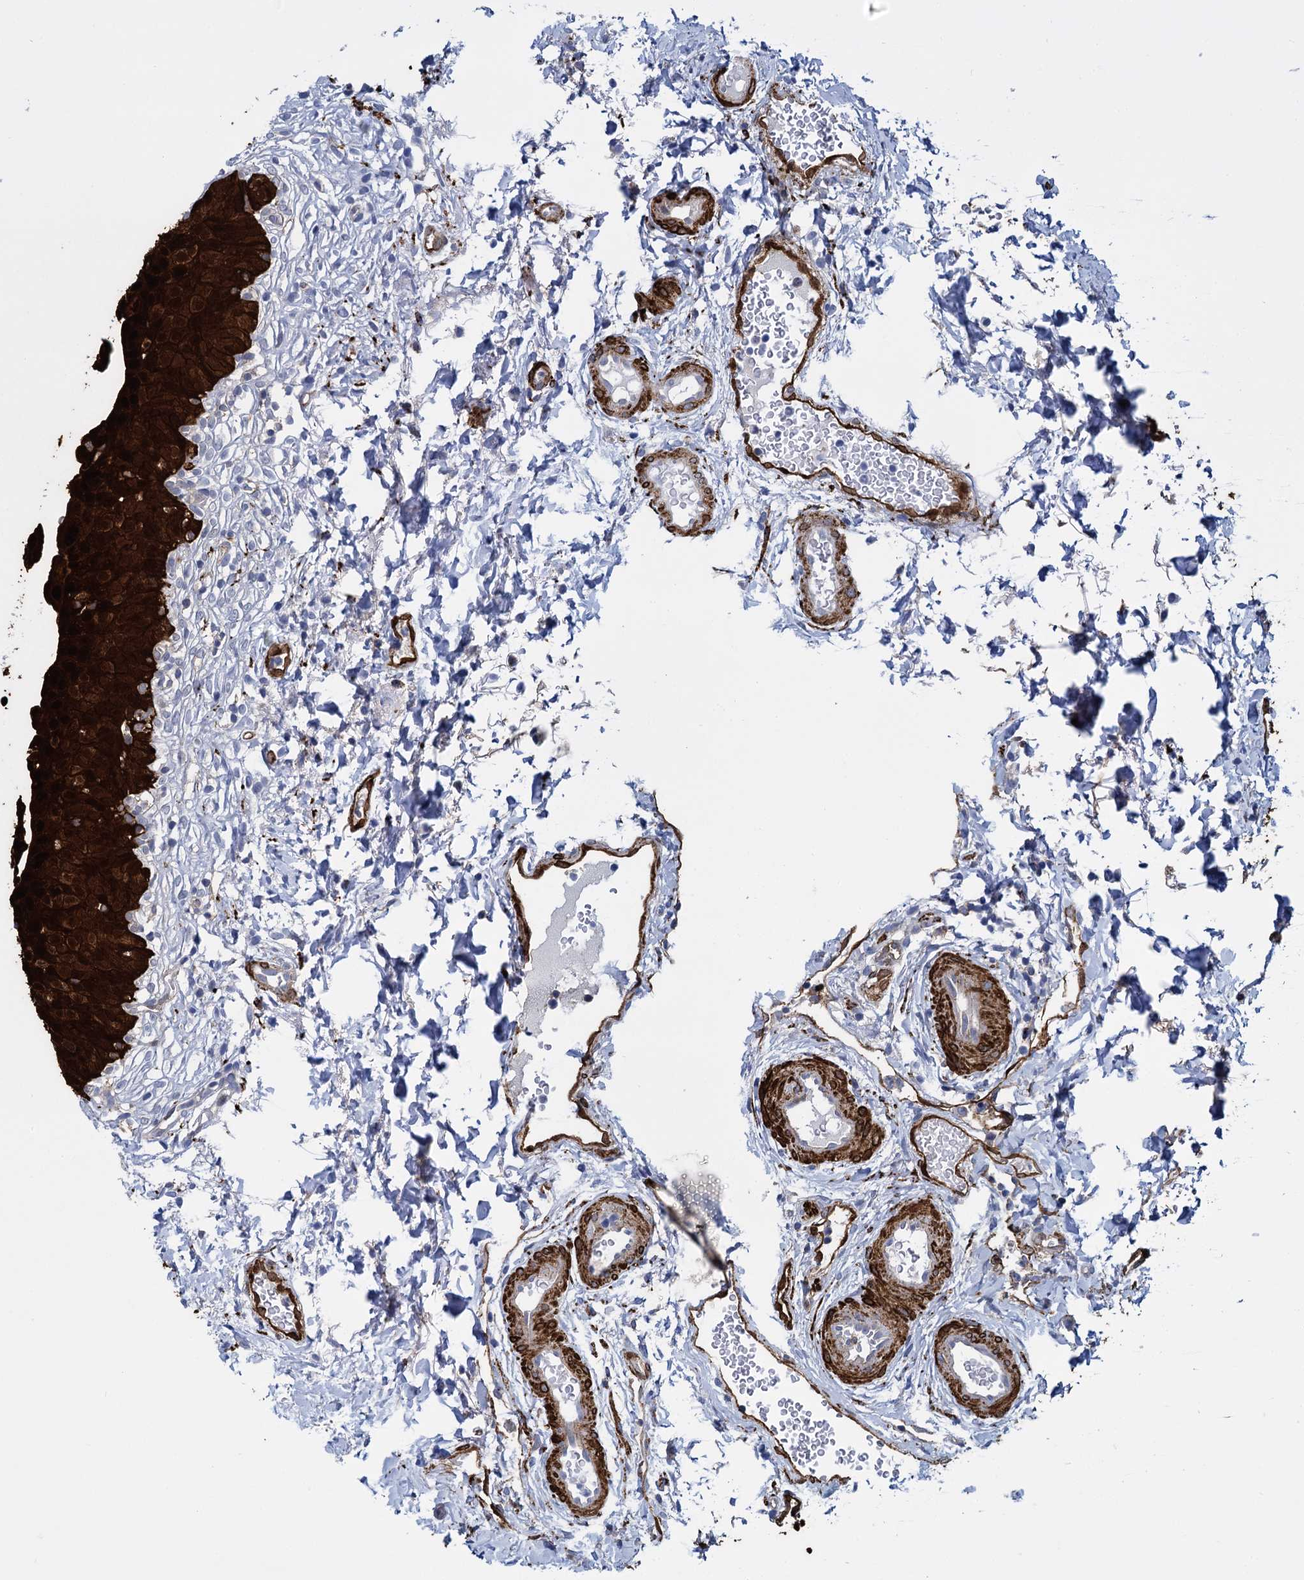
{"staining": {"intensity": "strong", "quantity": ">75%", "location": "cytoplasmic/membranous,nuclear"}, "tissue": "urinary bladder", "cell_type": "Urothelial cells", "image_type": "normal", "snomed": [{"axis": "morphology", "description": "Normal tissue, NOS"}, {"axis": "topography", "description": "Urinary bladder"}], "caption": "Urothelial cells reveal high levels of strong cytoplasmic/membranous,nuclear expression in about >75% of cells in benign urinary bladder.", "gene": "SNCG", "patient": {"sex": "male", "age": 55}}